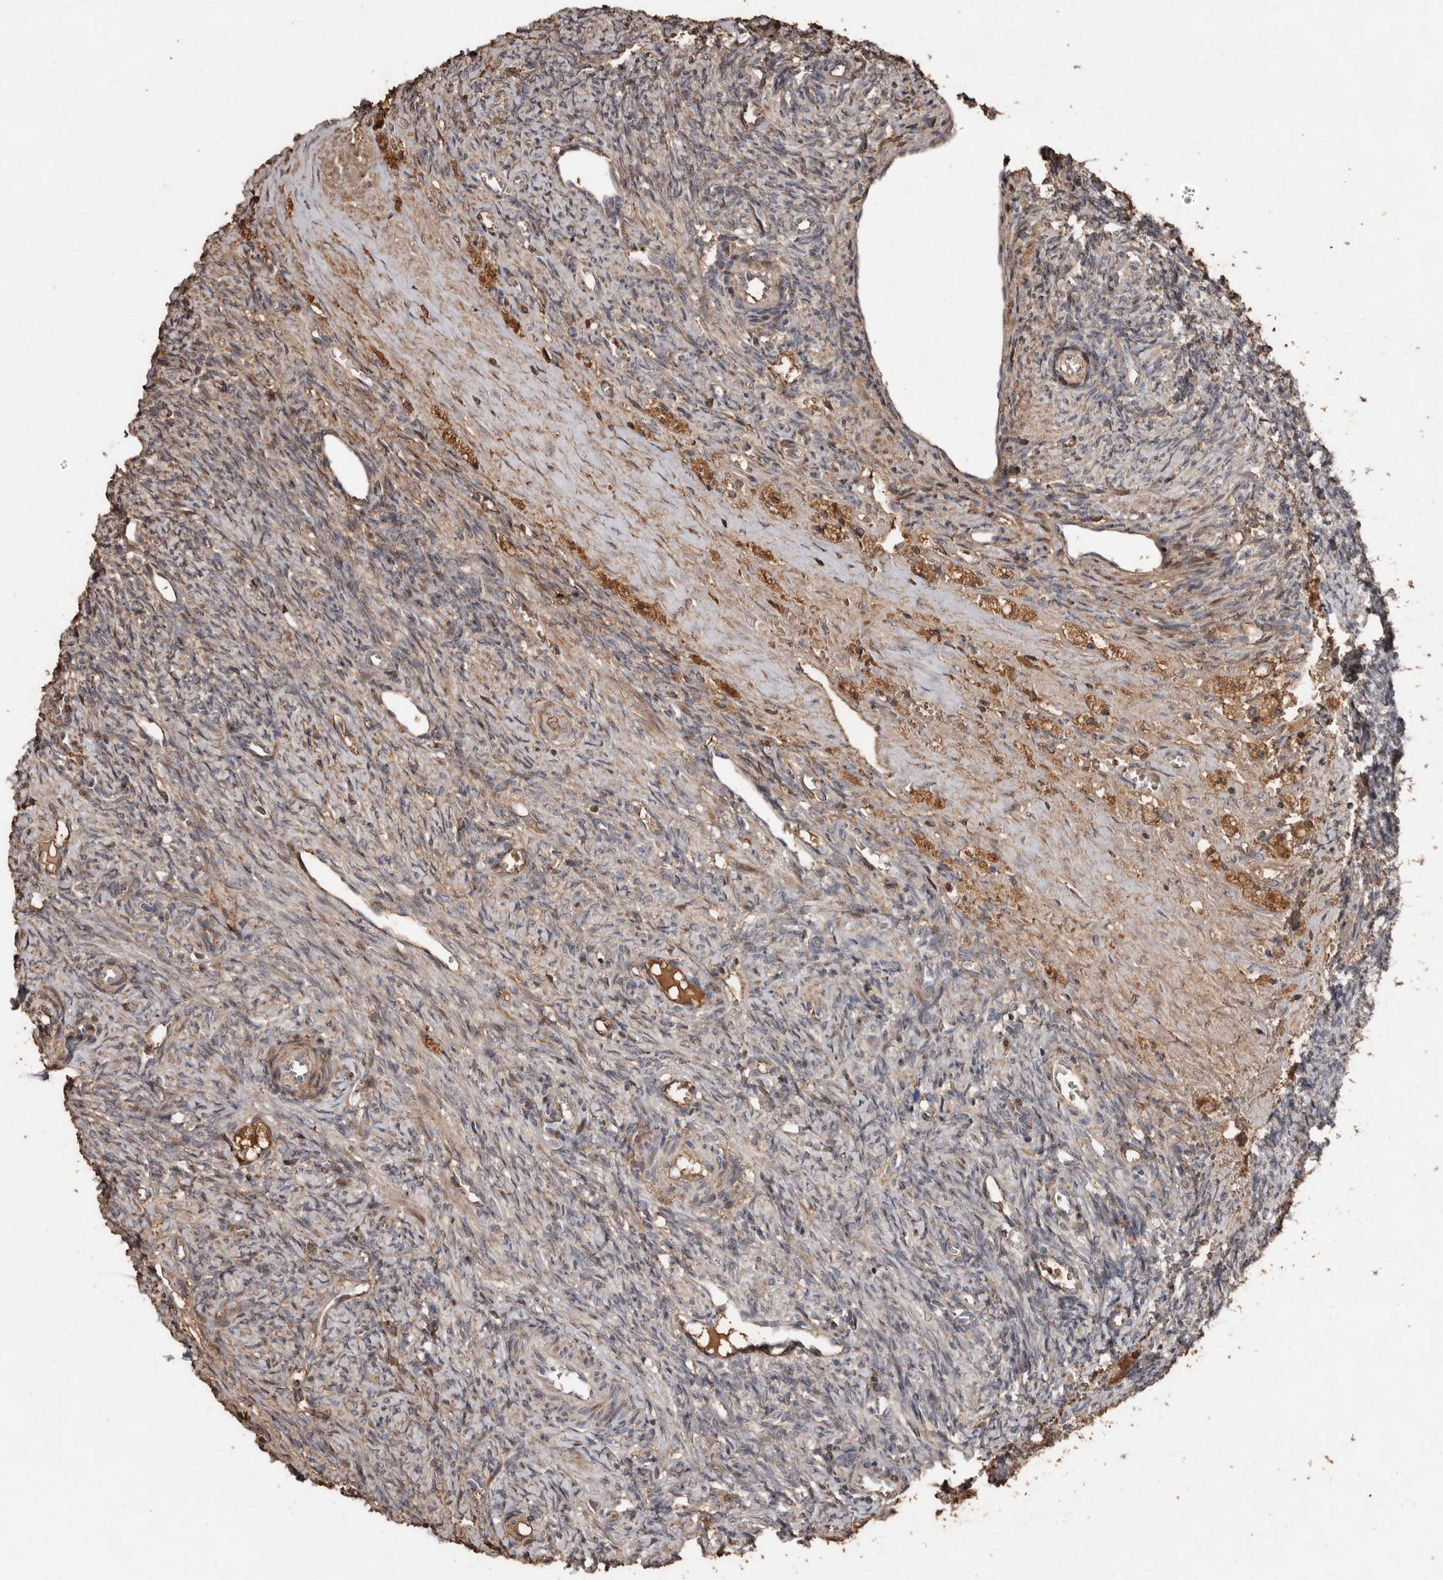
{"staining": {"intensity": "moderate", "quantity": ">75%", "location": "cytoplasmic/membranous"}, "tissue": "ovary", "cell_type": "Follicle cells", "image_type": "normal", "snomed": [{"axis": "morphology", "description": "Normal tissue, NOS"}, {"axis": "topography", "description": "Ovary"}], "caption": "Ovary stained with DAB immunohistochemistry (IHC) reveals medium levels of moderate cytoplasmic/membranous positivity in about >75% of follicle cells. The staining is performed using DAB brown chromogen to label protein expression. The nuclei are counter-stained blue using hematoxylin.", "gene": "RANBP17", "patient": {"sex": "female", "age": 41}}